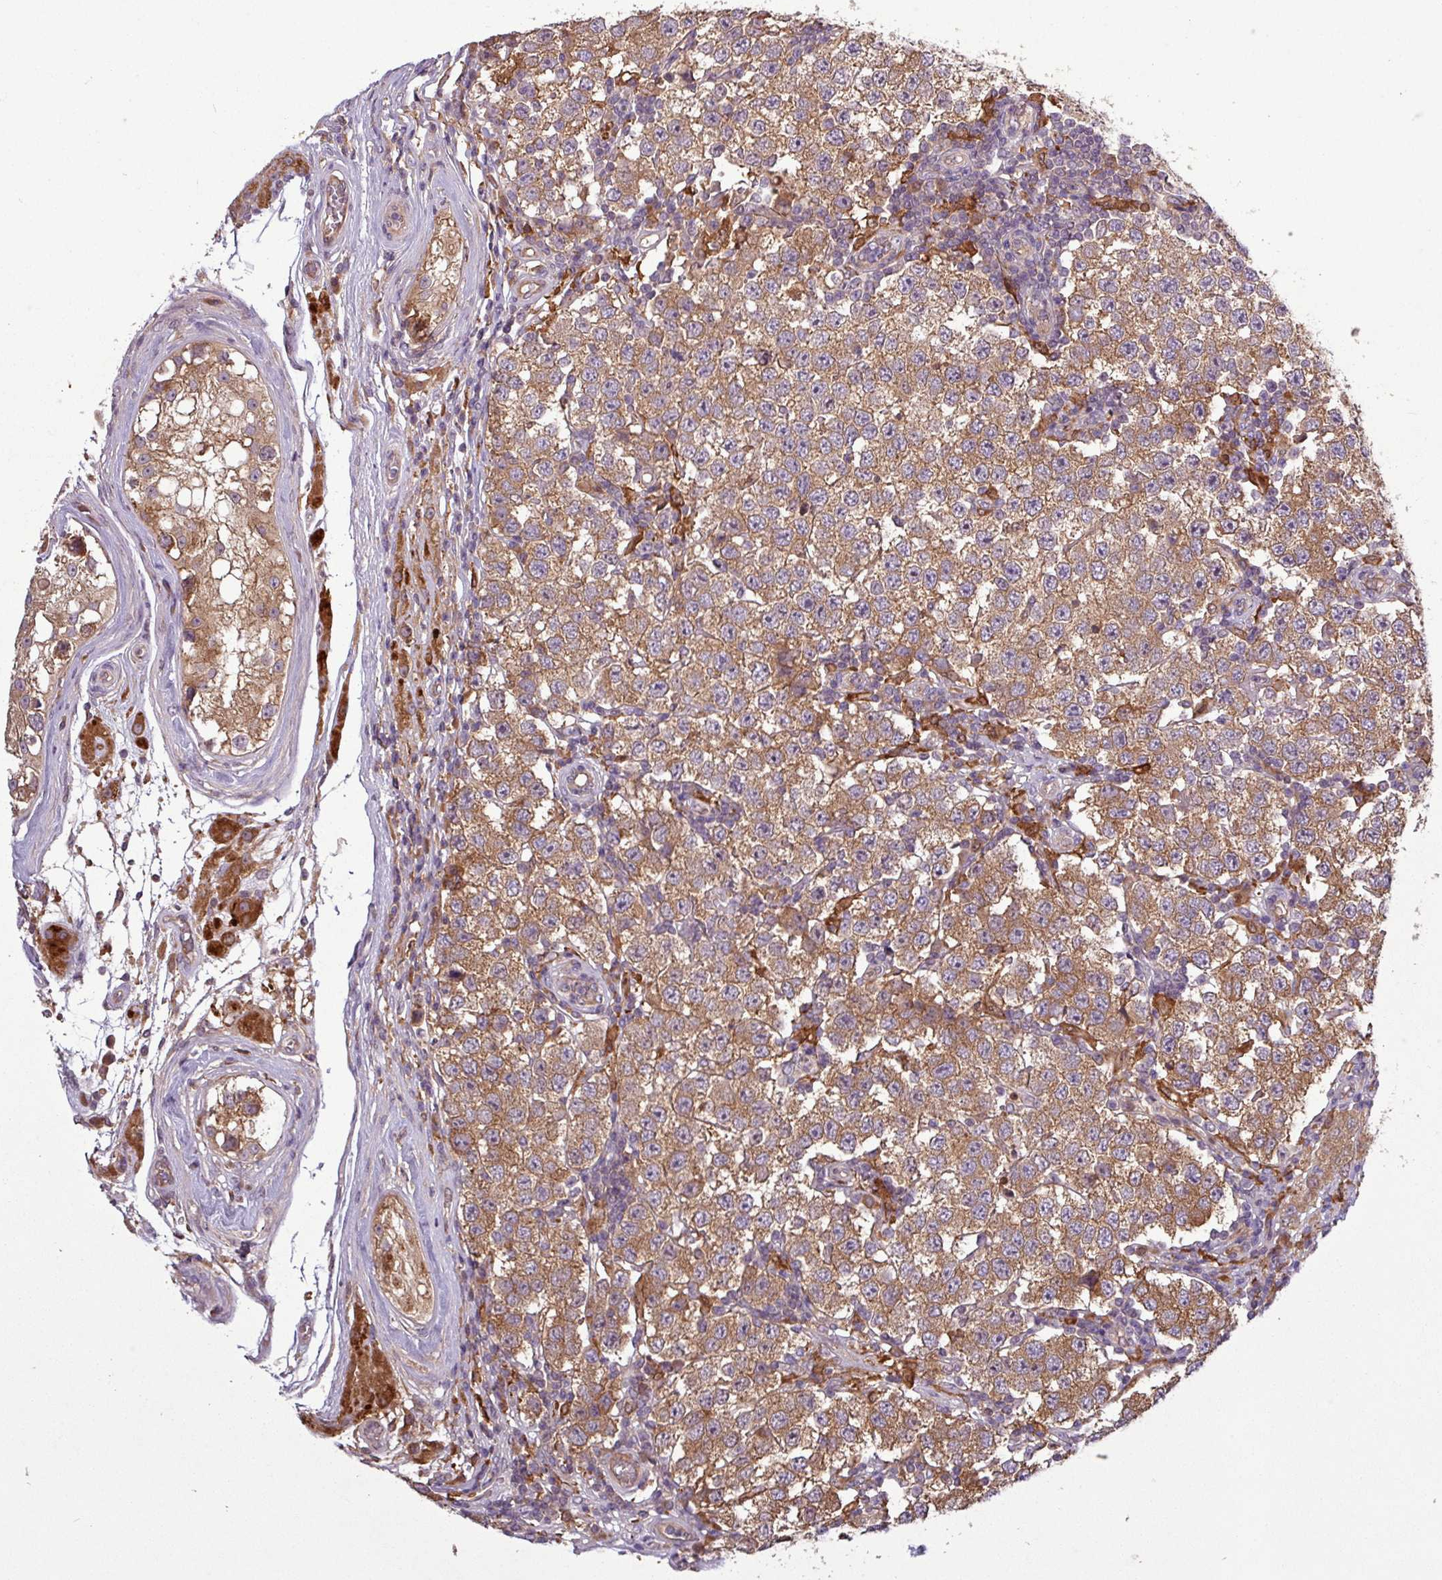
{"staining": {"intensity": "moderate", "quantity": ">75%", "location": "cytoplasmic/membranous"}, "tissue": "testis cancer", "cell_type": "Tumor cells", "image_type": "cancer", "snomed": [{"axis": "morphology", "description": "Seminoma, NOS"}, {"axis": "topography", "description": "Testis"}], "caption": "Tumor cells reveal medium levels of moderate cytoplasmic/membranous expression in approximately >75% of cells in testis cancer.", "gene": "SIRPB2", "patient": {"sex": "male", "age": 34}}